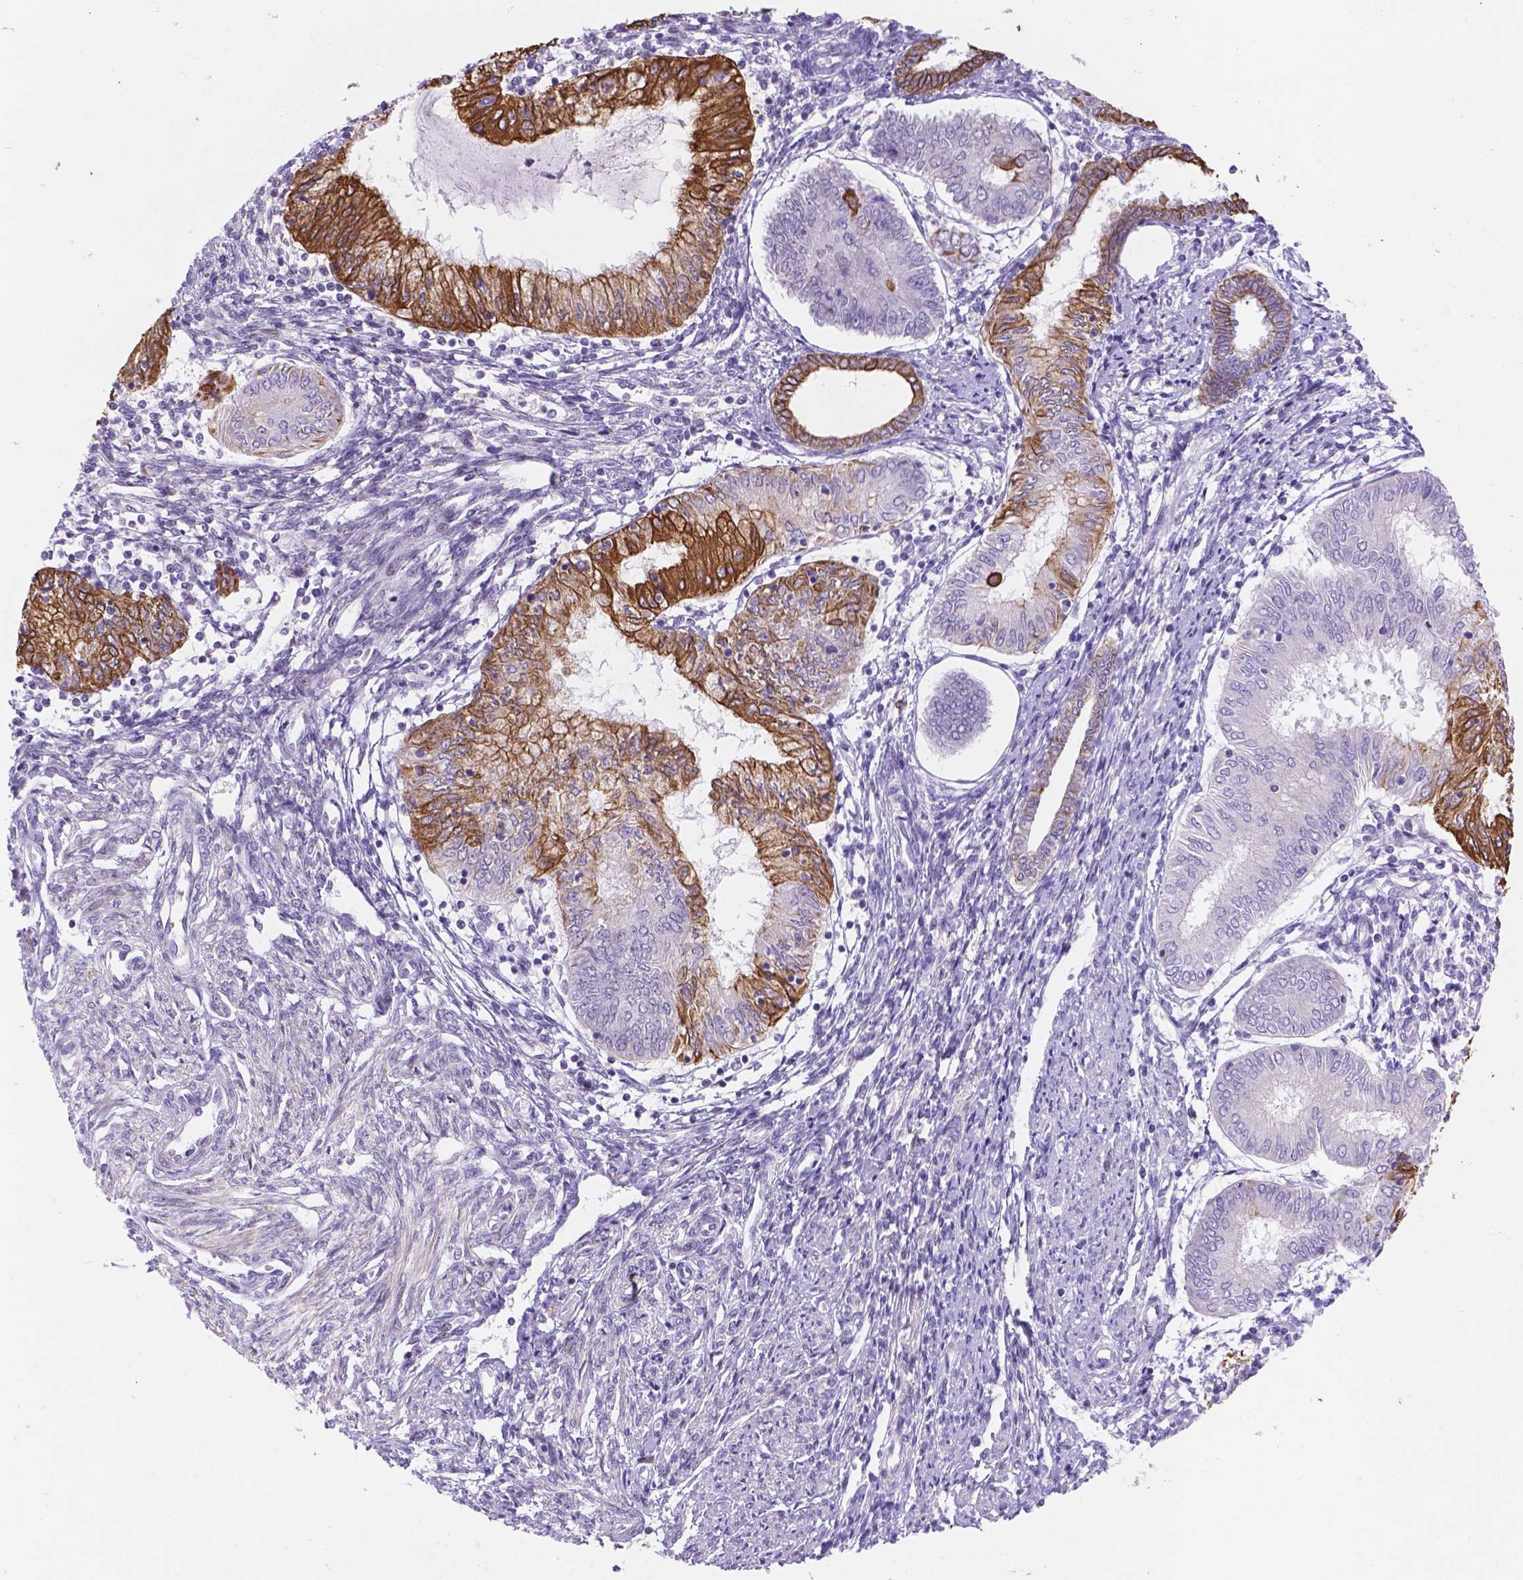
{"staining": {"intensity": "strong", "quantity": "25%-75%", "location": "cytoplasmic/membranous"}, "tissue": "endometrial cancer", "cell_type": "Tumor cells", "image_type": "cancer", "snomed": [{"axis": "morphology", "description": "Adenocarcinoma, NOS"}, {"axis": "topography", "description": "Endometrium"}], "caption": "High-magnification brightfield microscopy of adenocarcinoma (endometrial) stained with DAB (3,3'-diaminobenzidine) (brown) and counterstained with hematoxylin (blue). tumor cells exhibit strong cytoplasmic/membranous expression is identified in approximately25%-75% of cells.", "gene": "DMWD", "patient": {"sex": "female", "age": 68}}